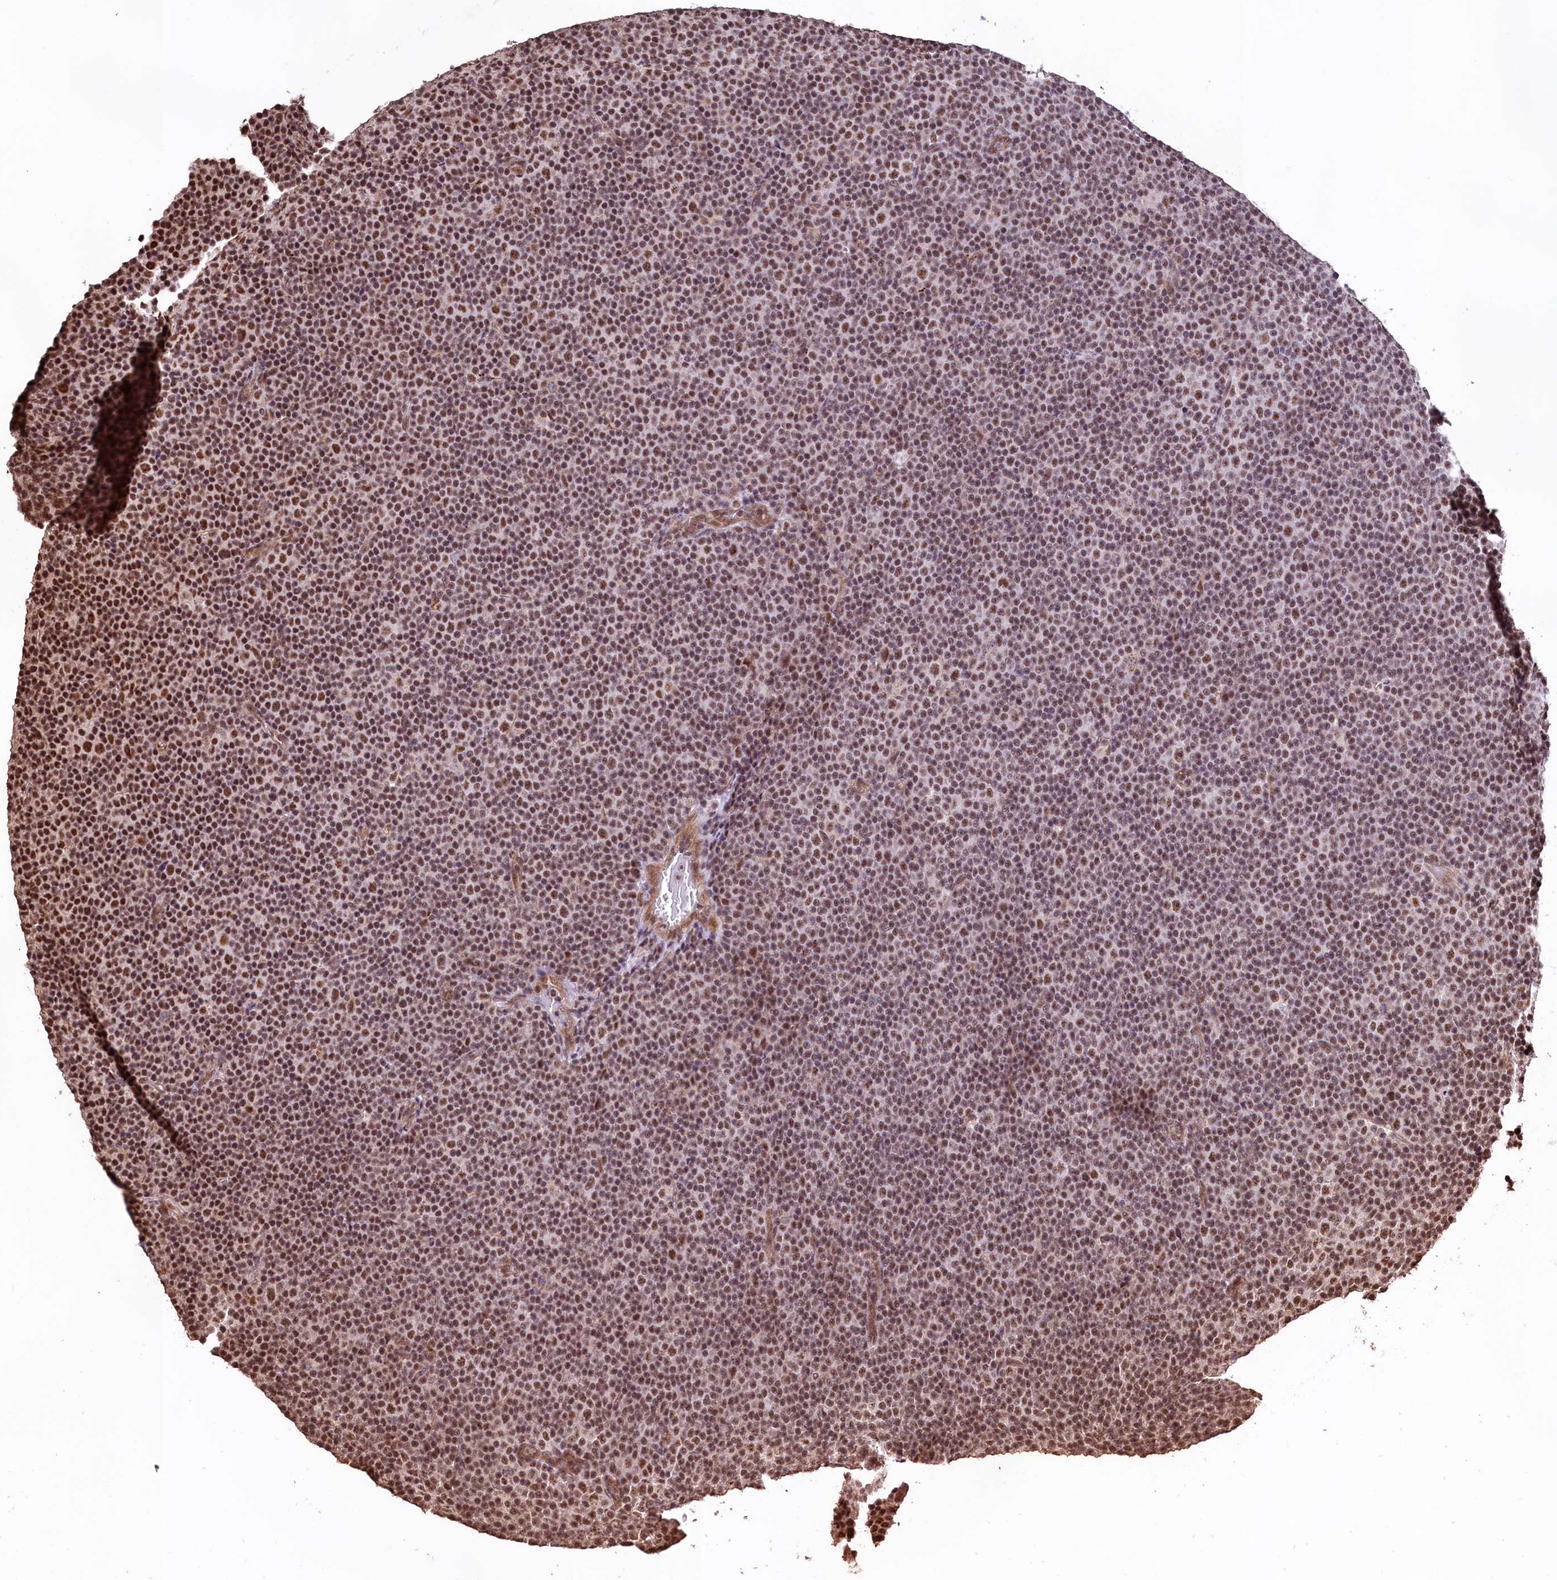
{"staining": {"intensity": "moderate", "quantity": ">75%", "location": "nuclear"}, "tissue": "lymphoma", "cell_type": "Tumor cells", "image_type": "cancer", "snomed": [{"axis": "morphology", "description": "Malignant lymphoma, non-Hodgkin's type, Low grade"}, {"axis": "topography", "description": "Lymph node"}], "caption": "Immunohistochemical staining of low-grade malignant lymphoma, non-Hodgkin's type reveals medium levels of moderate nuclear staining in about >75% of tumor cells.", "gene": "SFSWAP", "patient": {"sex": "female", "age": 67}}